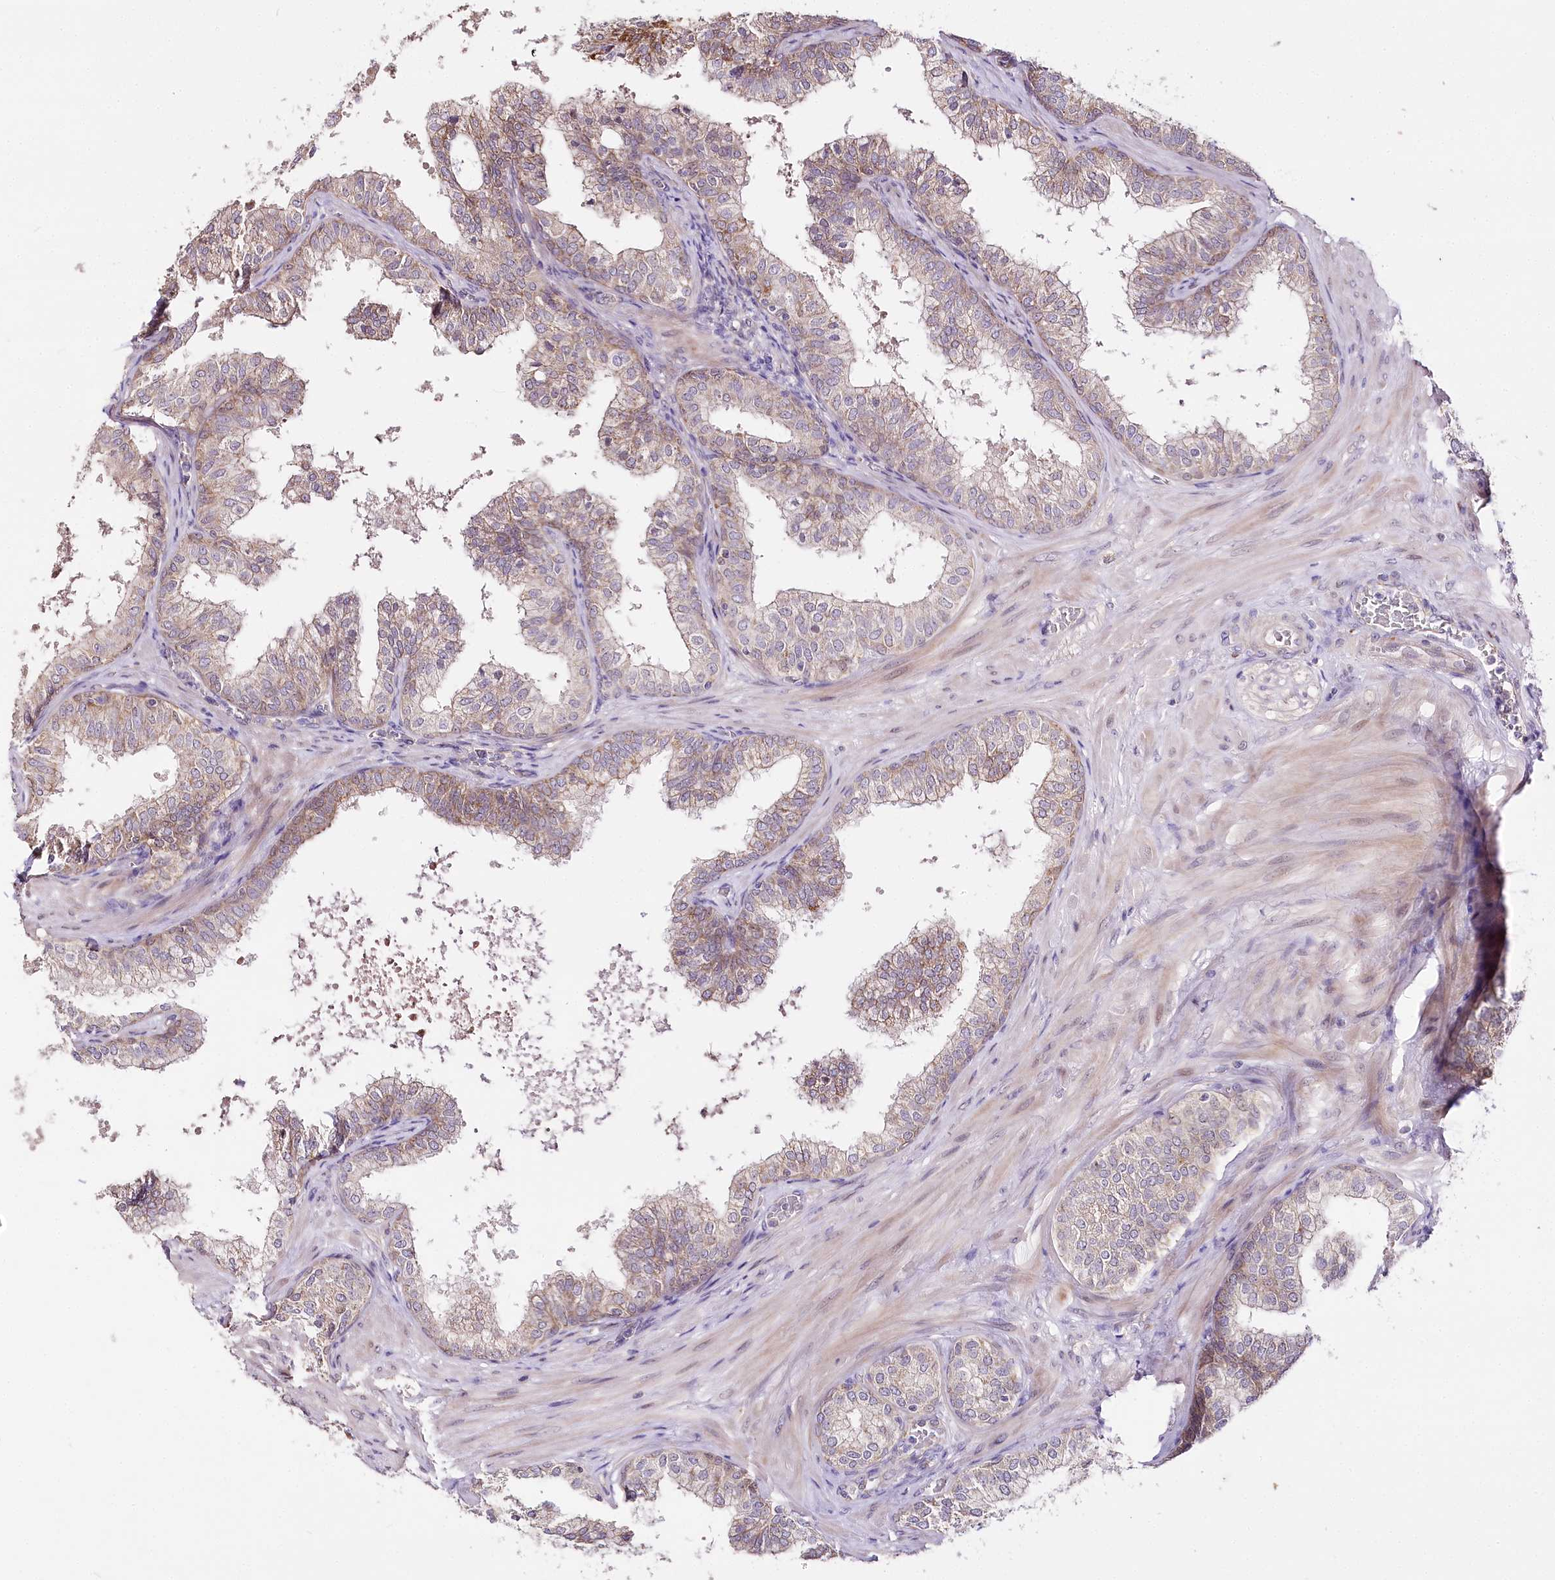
{"staining": {"intensity": "moderate", "quantity": "<25%", "location": "cytoplasmic/membranous"}, "tissue": "prostate", "cell_type": "Glandular cells", "image_type": "normal", "snomed": [{"axis": "morphology", "description": "Normal tissue, NOS"}, {"axis": "topography", "description": "Prostate"}], "caption": "Unremarkable prostate was stained to show a protein in brown. There is low levels of moderate cytoplasmic/membranous expression in about <25% of glandular cells. Immunohistochemistry (ihc) stains the protein in brown and the nuclei are stained blue.", "gene": "ZNF226", "patient": {"sex": "male", "age": 60}}